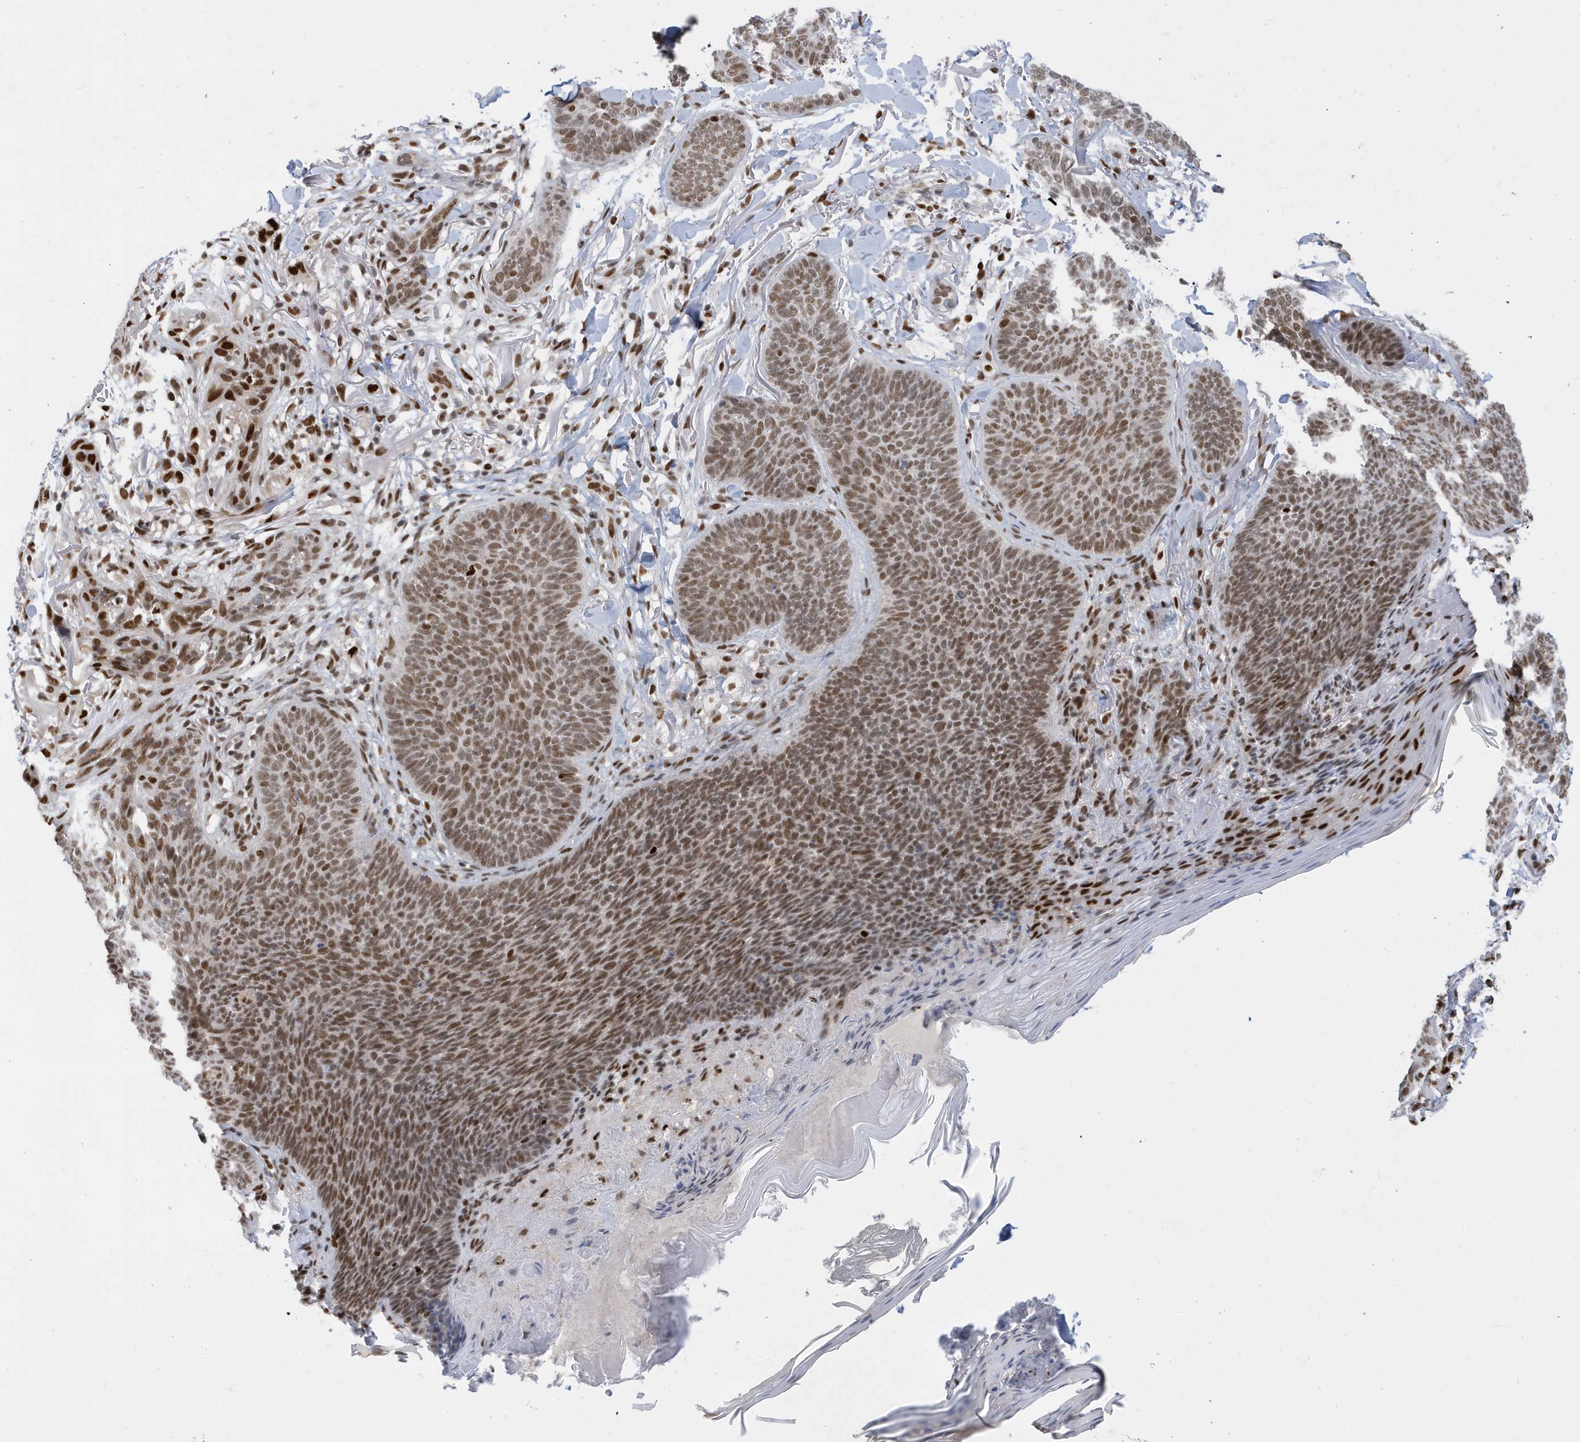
{"staining": {"intensity": "moderate", "quantity": ">75%", "location": "nuclear"}, "tissue": "skin cancer", "cell_type": "Tumor cells", "image_type": "cancer", "snomed": [{"axis": "morphology", "description": "Basal cell carcinoma"}, {"axis": "topography", "description": "Skin"}], "caption": "An immunohistochemistry (IHC) photomicrograph of neoplastic tissue is shown. Protein staining in brown shows moderate nuclear positivity in basal cell carcinoma (skin) within tumor cells. (Brightfield microscopy of DAB IHC at high magnification).", "gene": "PCYT1A", "patient": {"sex": "male", "age": 85}}